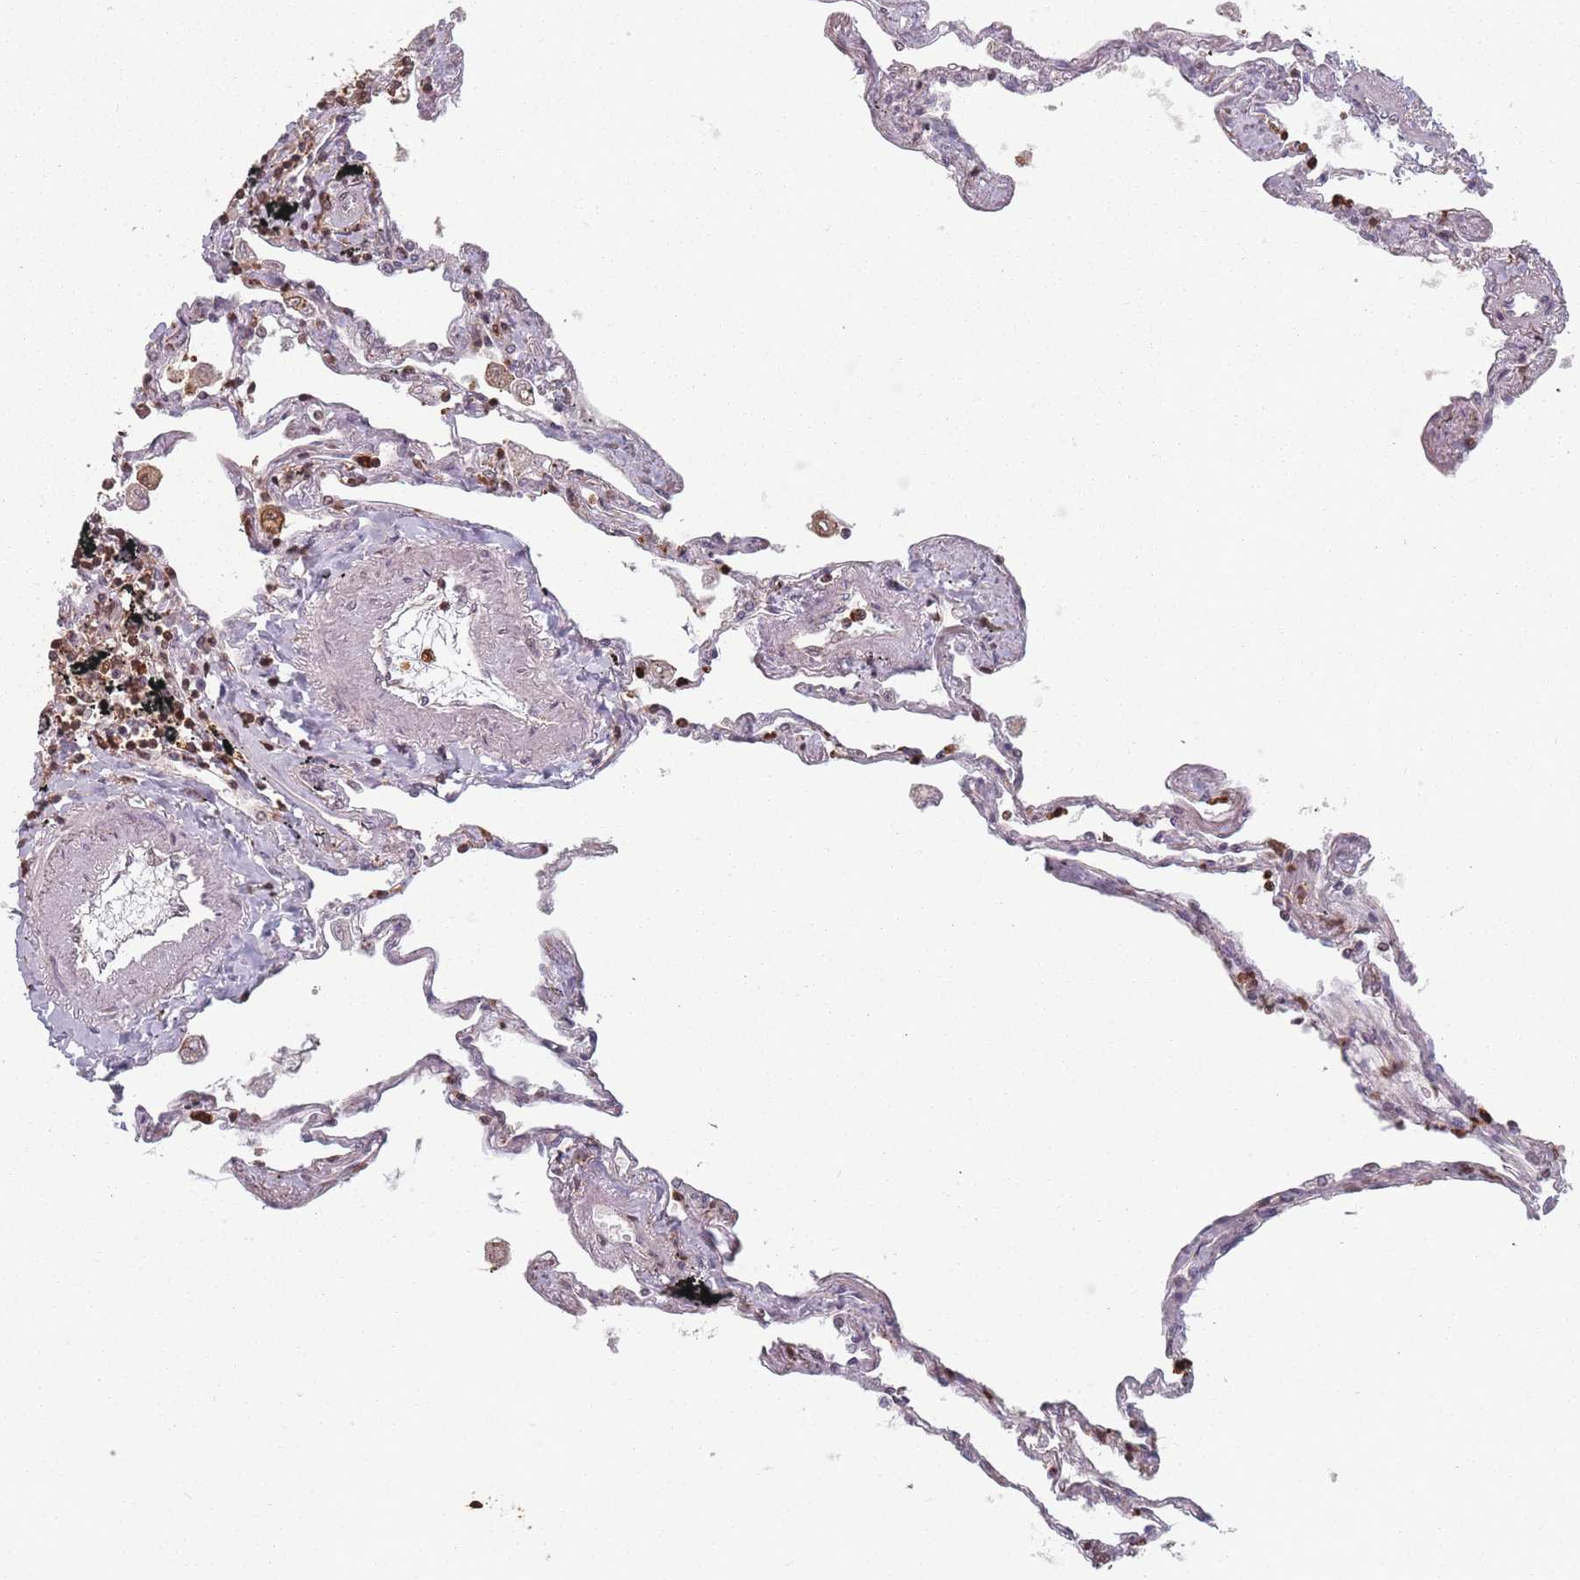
{"staining": {"intensity": "moderate", "quantity": "25%-75%", "location": "nuclear"}, "tissue": "lung", "cell_type": "Alveolar cells", "image_type": "normal", "snomed": [{"axis": "morphology", "description": "Normal tissue, NOS"}, {"axis": "topography", "description": "Lung"}], "caption": "Brown immunohistochemical staining in unremarkable human lung displays moderate nuclear positivity in approximately 25%-75% of alveolar cells.", "gene": "WDR55", "patient": {"sex": "female", "age": 67}}